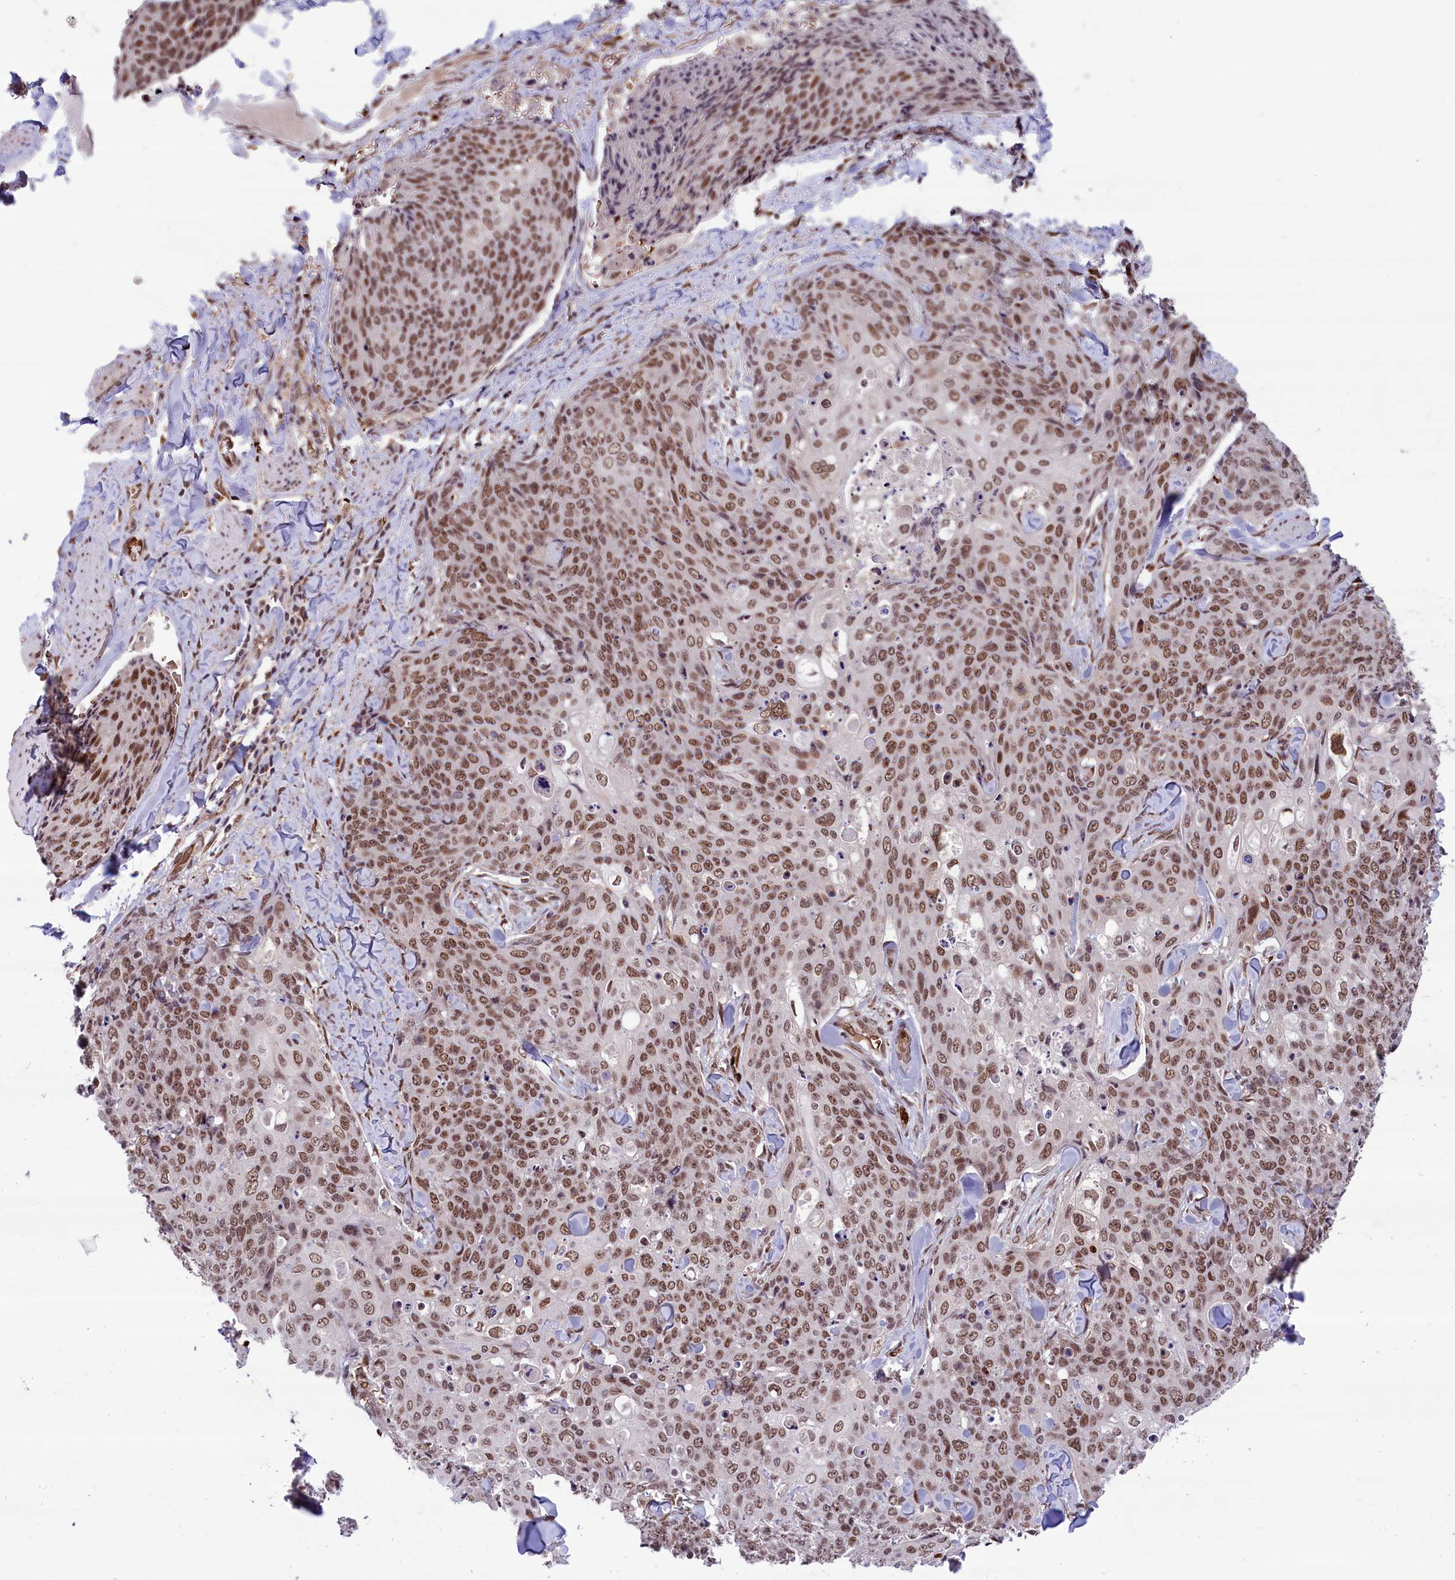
{"staining": {"intensity": "moderate", "quantity": ">75%", "location": "nuclear"}, "tissue": "skin cancer", "cell_type": "Tumor cells", "image_type": "cancer", "snomed": [{"axis": "morphology", "description": "Squamous cell carcinoma, NOS"}, {"axis": "topography", "description": "Skin"}, {"axis": "topography", "description": "Vulva"}], "caption": "This micrograph demonstrates skin cancer stained with immunohistochemistry to label a protein in brown. The nuclear of tumor cells show moderate positivity for the protein. Nuclei are counter-stained blue.", "gene": "MPHOSPH8", "patient": {"sex": "female", "age": 85}}